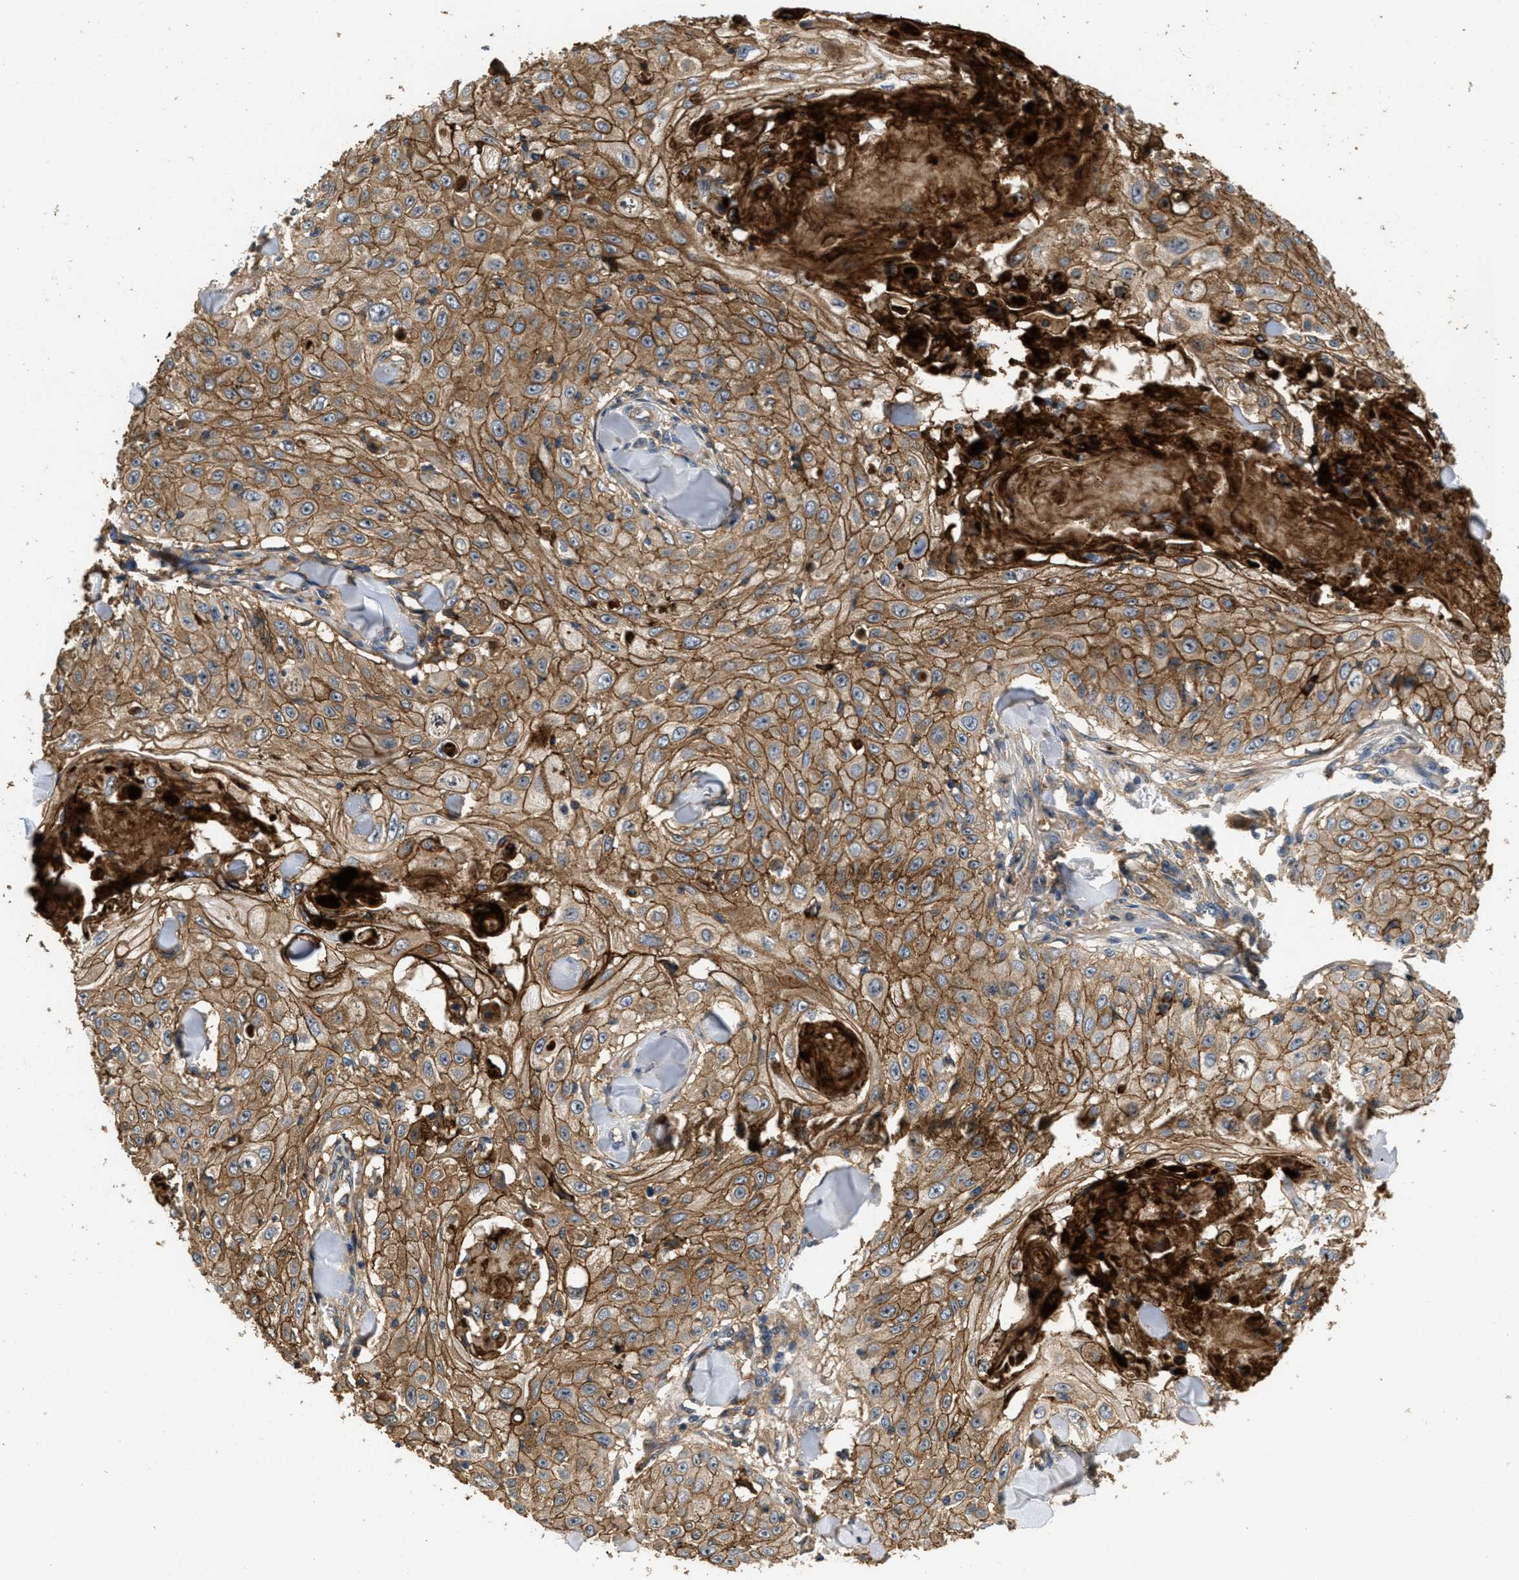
{"staining": {"intensity": "moderate", "quantity": ">75%", "location": "cytoplasmic/membranous"}, "tissue": "skin cancer", "cell_type": "Tumor cells", "image_type": "cancer", "snomed": [{"axis": "morphology", "description": "Squamous cell carcinoma, NOS"}, {"axis": "topography", "description": "Skin"}], "caption": "A brown stain labels moderate cytoplasmic/membranous staining of a protein in human skin squamous cell carcinoma tumor cells.", "gene": "OSMR", "patient": {"sex": "male", "age": 86}}